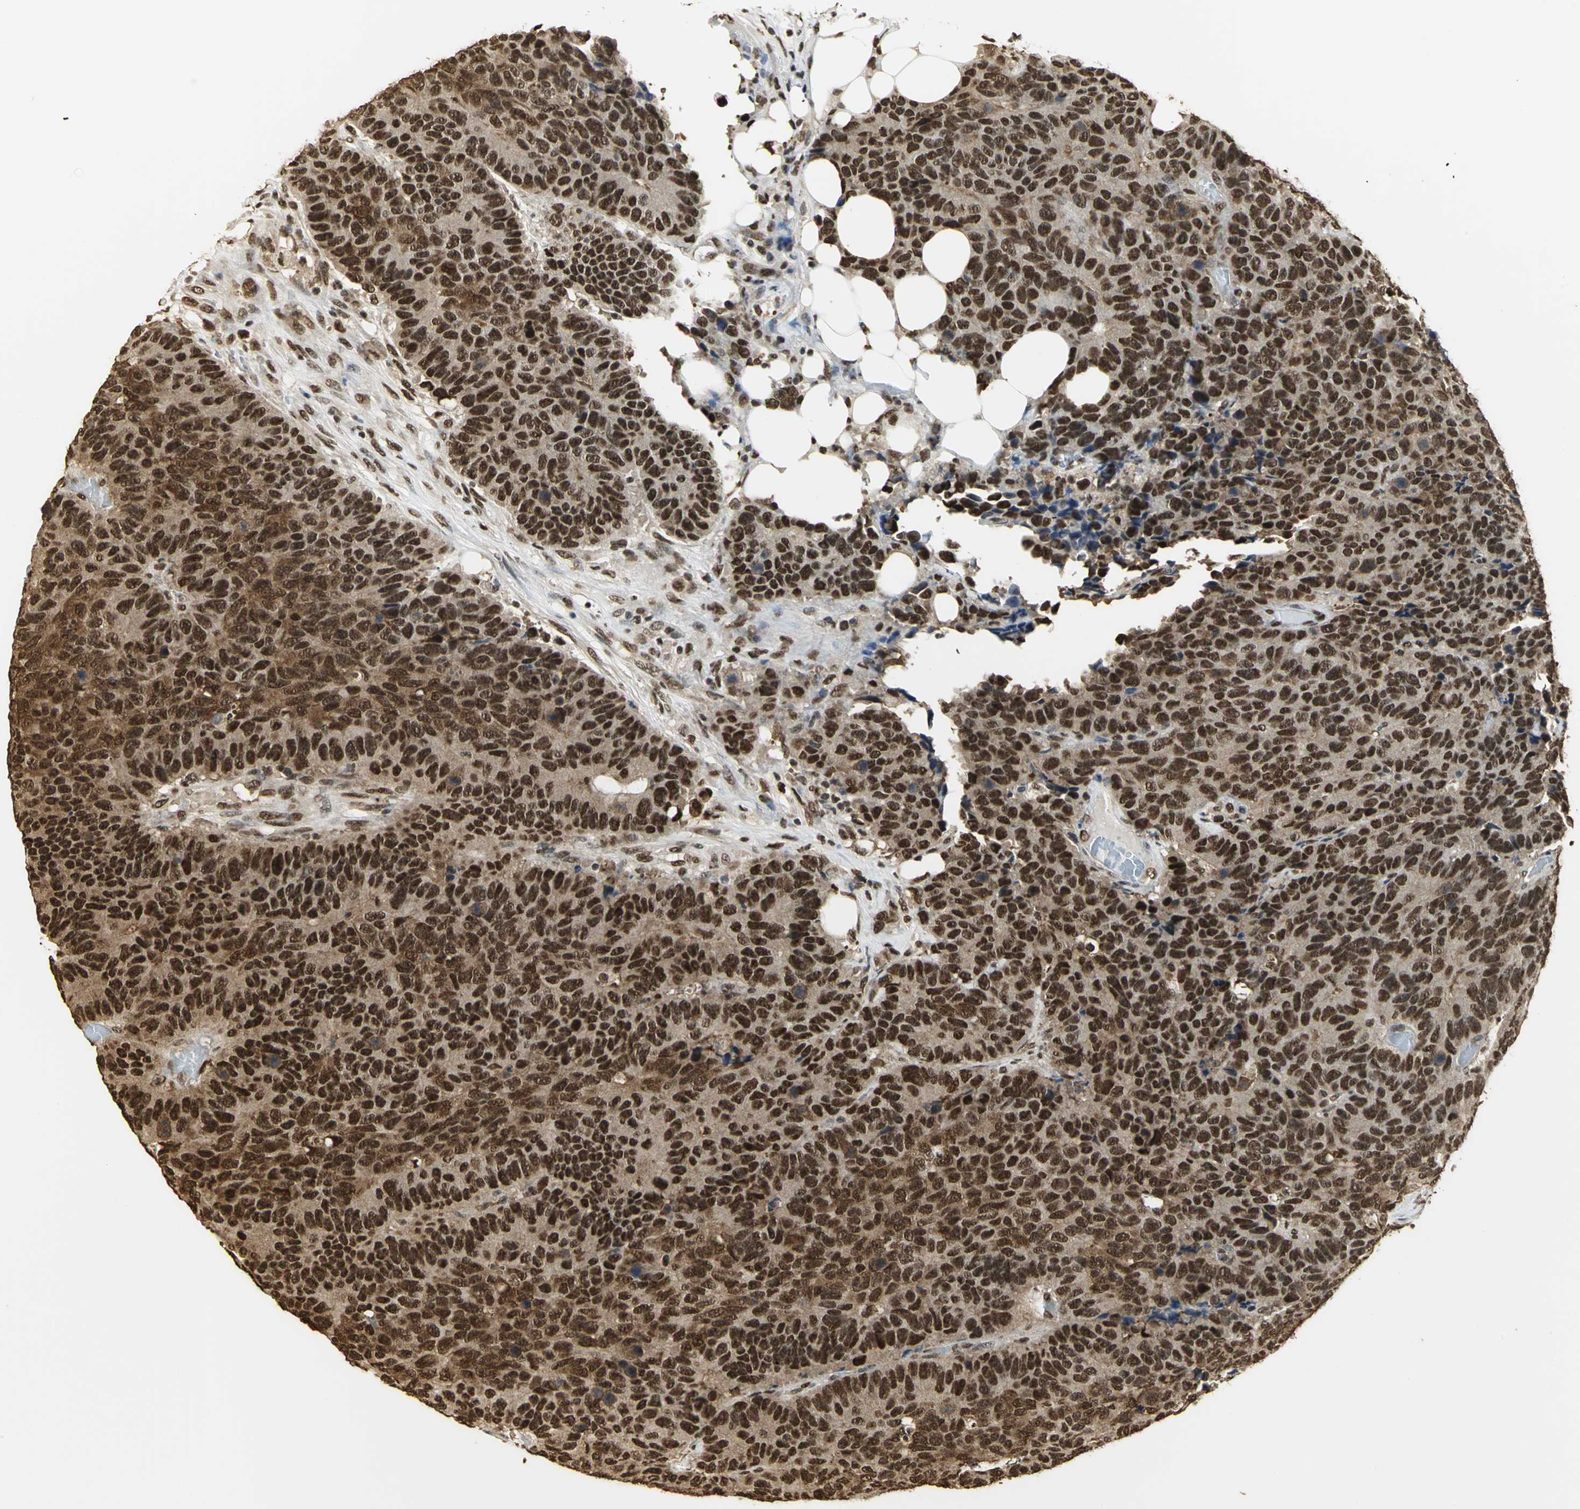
{"staining": {"intensity": "strong", "quantity": ">75%", "location": "cytoplasmic/membranous,nuclear"}, "tissue": "colorectal cancer", "cell_type": "Tumor cells", "image_type": "cancer", "snomed": [{"axis": "morphology", "description": "Adenocarcinoma, NOS"}, {"axis": "topography", "description": "Colon"}], "caption": "Immunohistochemistry of adenocarcinoma (colorectal) exhibits high levels of strong cytoplasmic/membranous and nuclear positivity in approximately >75% of tumor cells. Using DAB (brown) and hematoxylin (blue) stains, captured at high magnification using brightfield microscopy.", "gene": "SET", "patient": {"sex": "female", "age": 86}}